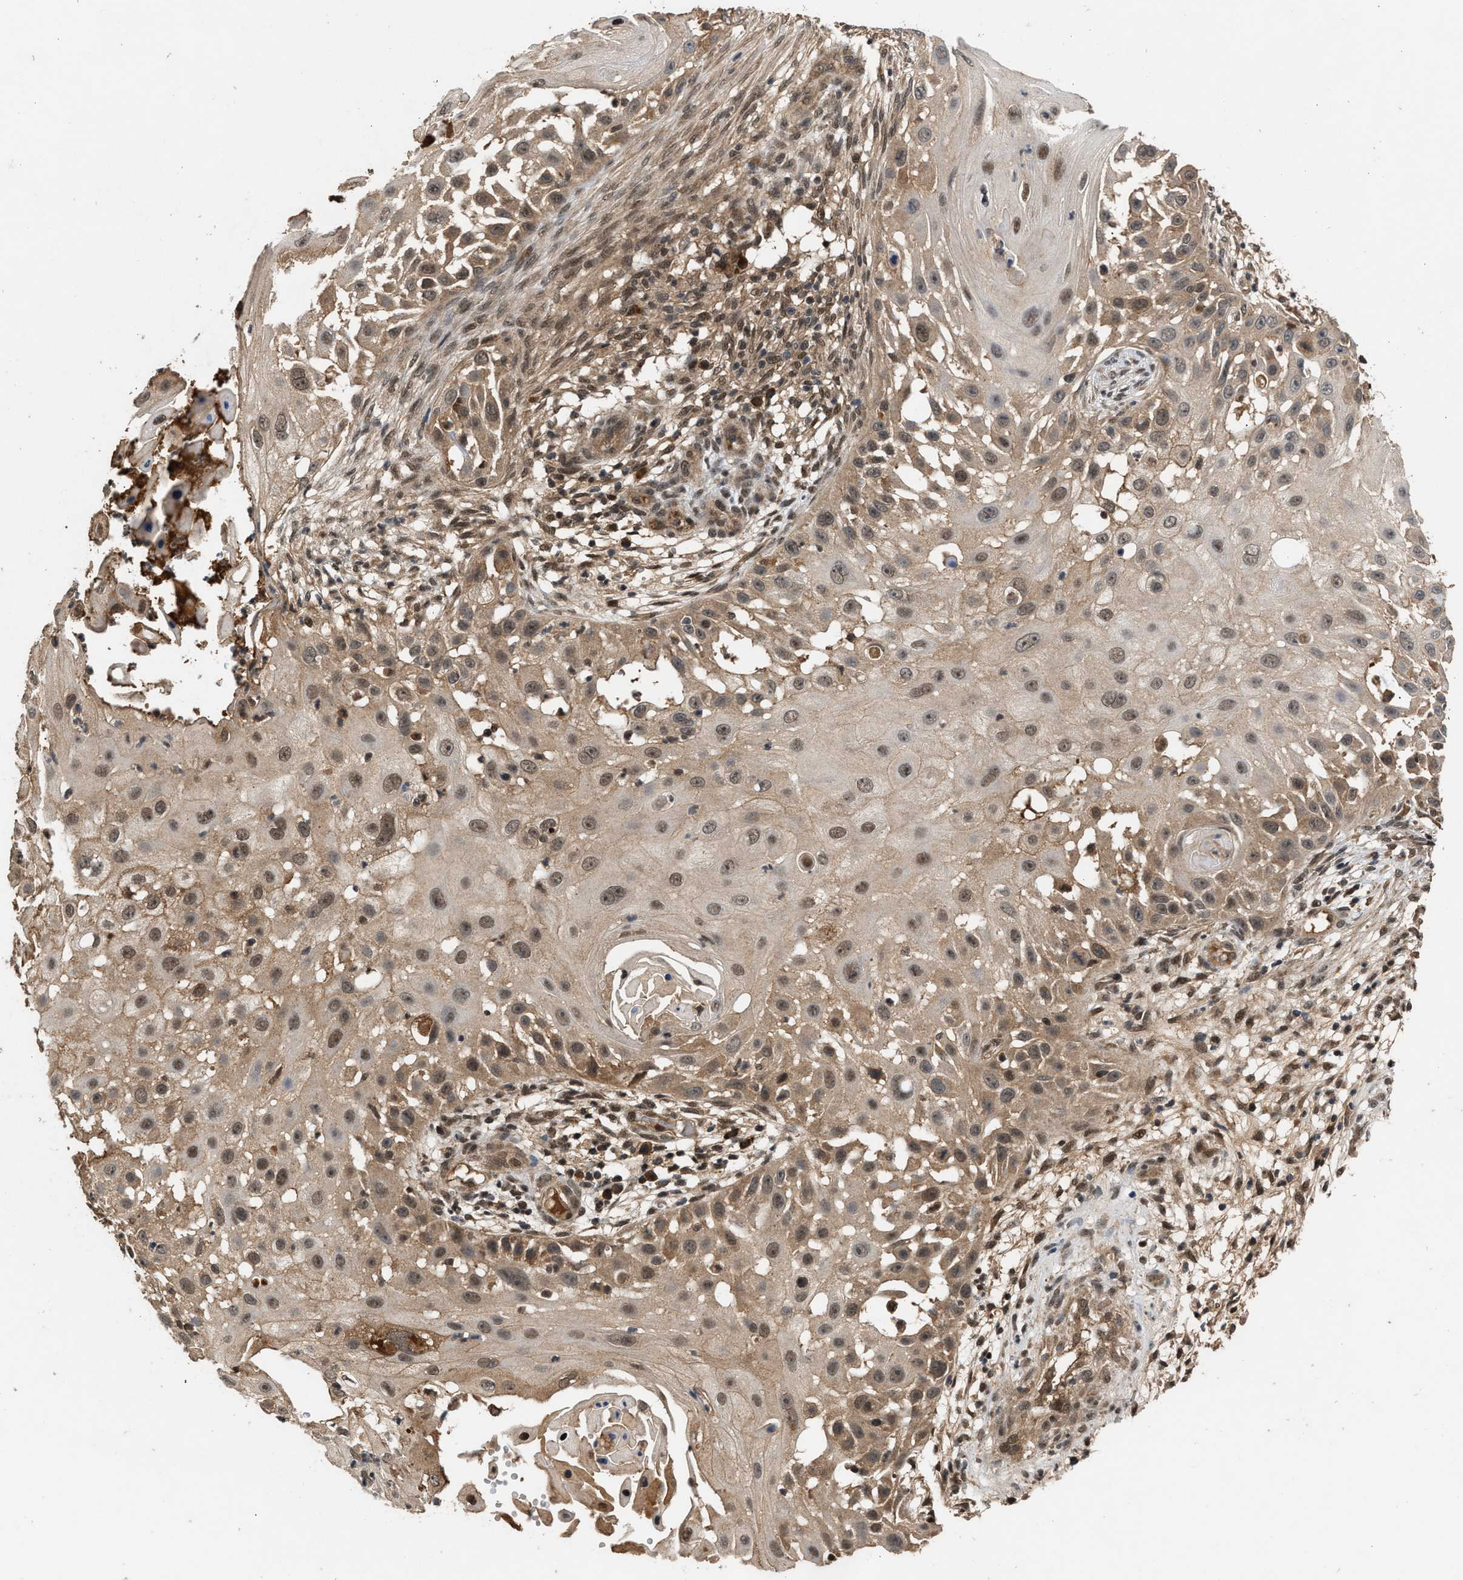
{"staining": {"intensity": "weak", "quantity": ">75%", "location": "cytoplasmic/membranous,nuclear"}, "tissue": "skin cancer", "cell_type": "Tumor cells", "image_type": "cancer", "snomed": [{"axis": "morphology", "description": "Squamous cell carcinoma, NOS"}, {"axis": "topography", "description": "Skin"}], "caption": "Squamous cell carcinoma (skin) stained with a brown dye exhibits weak cytoplasmic/membranous and nuclear positive staining in about >75% of tumor cells.", "gene": "RUSC2", "patient": {"sex": "female", "age": 44}}